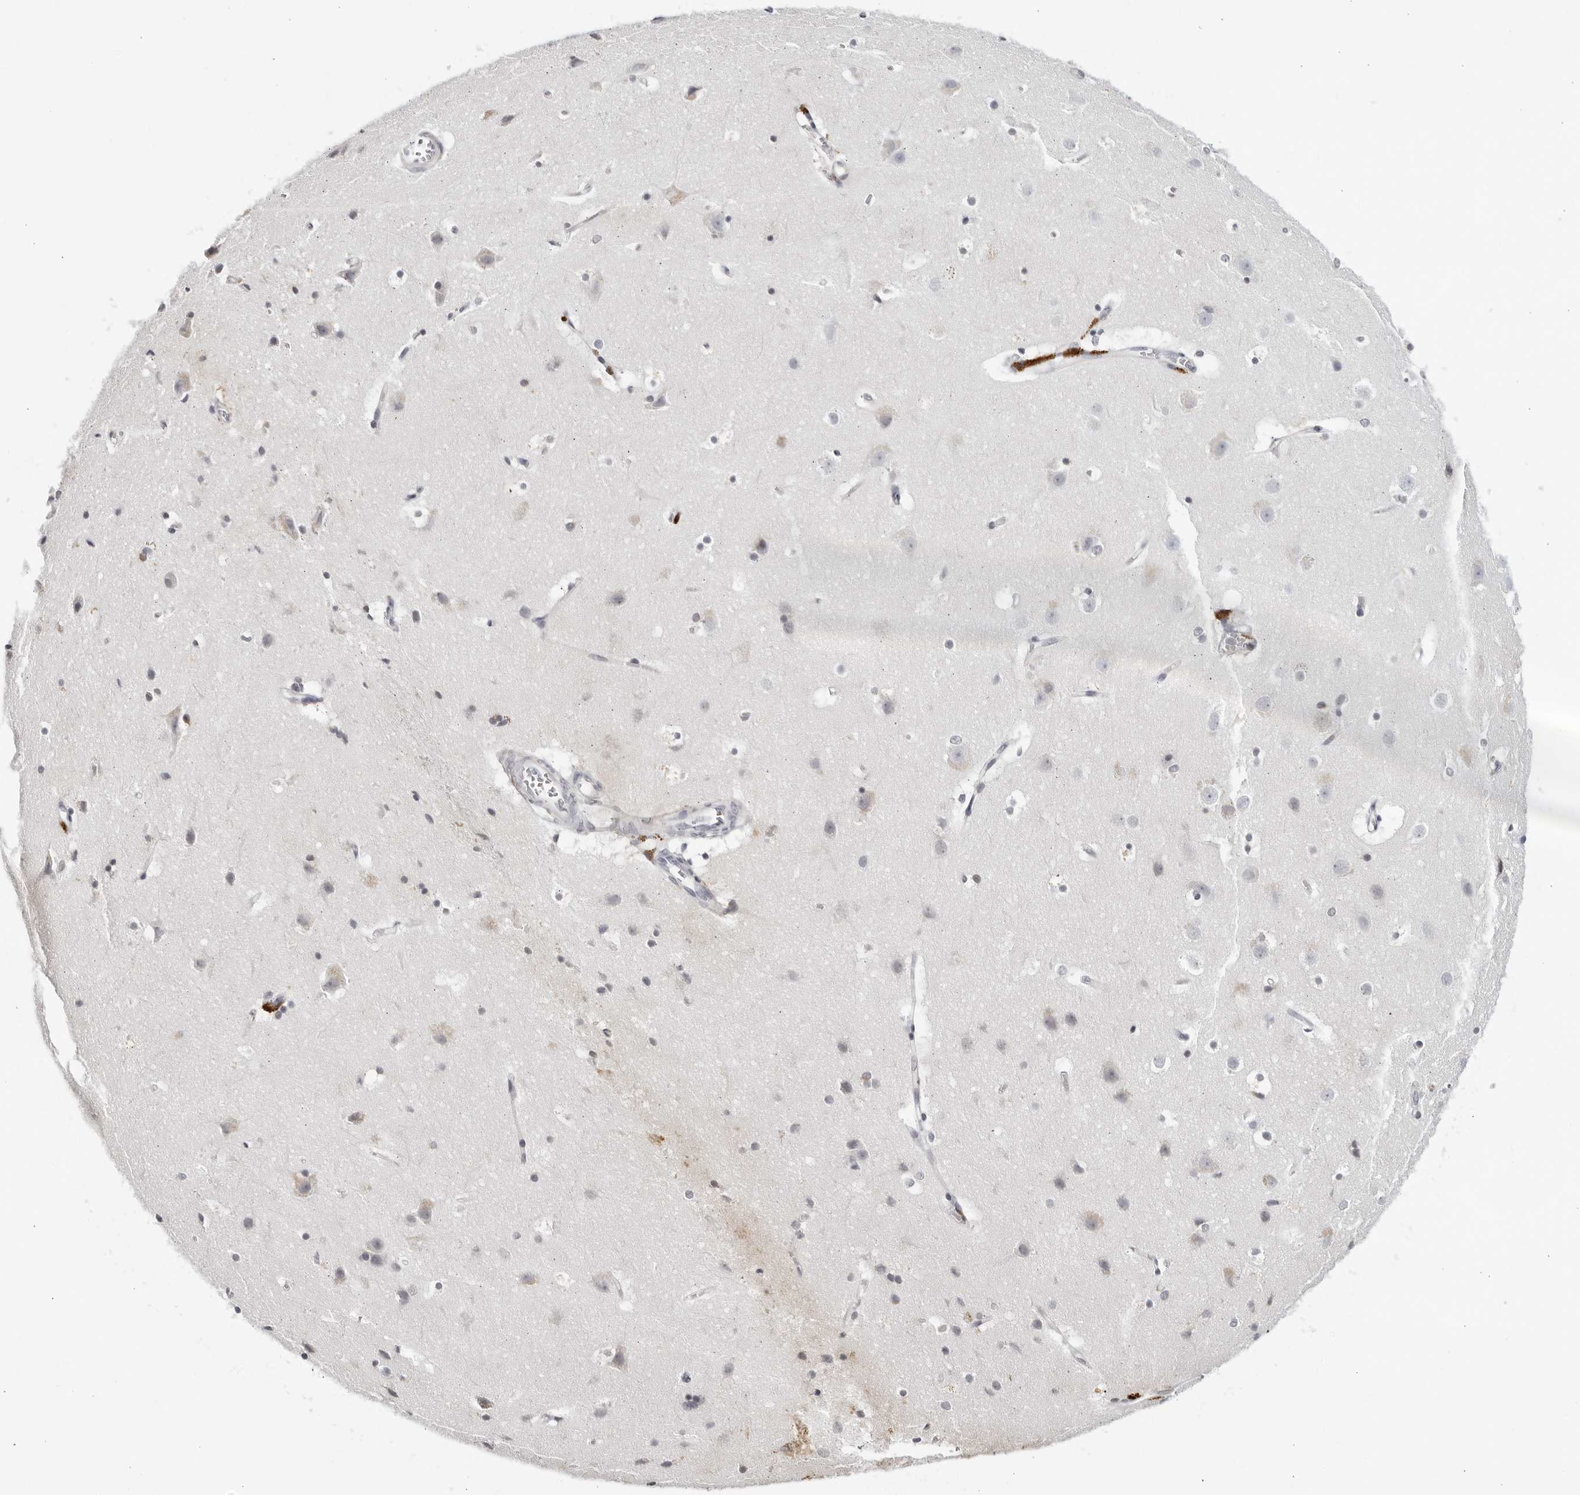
{"staining": {"intensity": "weak", "quantity": ">75%", "location": "cytoplasmic/membranous,nuclear"}, "tissue": "cerebral cortex", "cell_type": "Endothelial cells", "image_type": "normal", "snomed": [{"axis": "morphology", "description": "Normal tissue, NOS"}, {"axis": "topography", "description": "Cerebral cortex"}], "caption": "Immunohistochemical staining of benign cerebral cortex reveals weak cytoplasmic/membranous,nuclear protein staining in approximately >75% of endothelial cells. (DAB = brown stain, brightfield microscopy at high magnification).", "gene": "STRADB", "patient": {"sex": "male", "age": 54}}